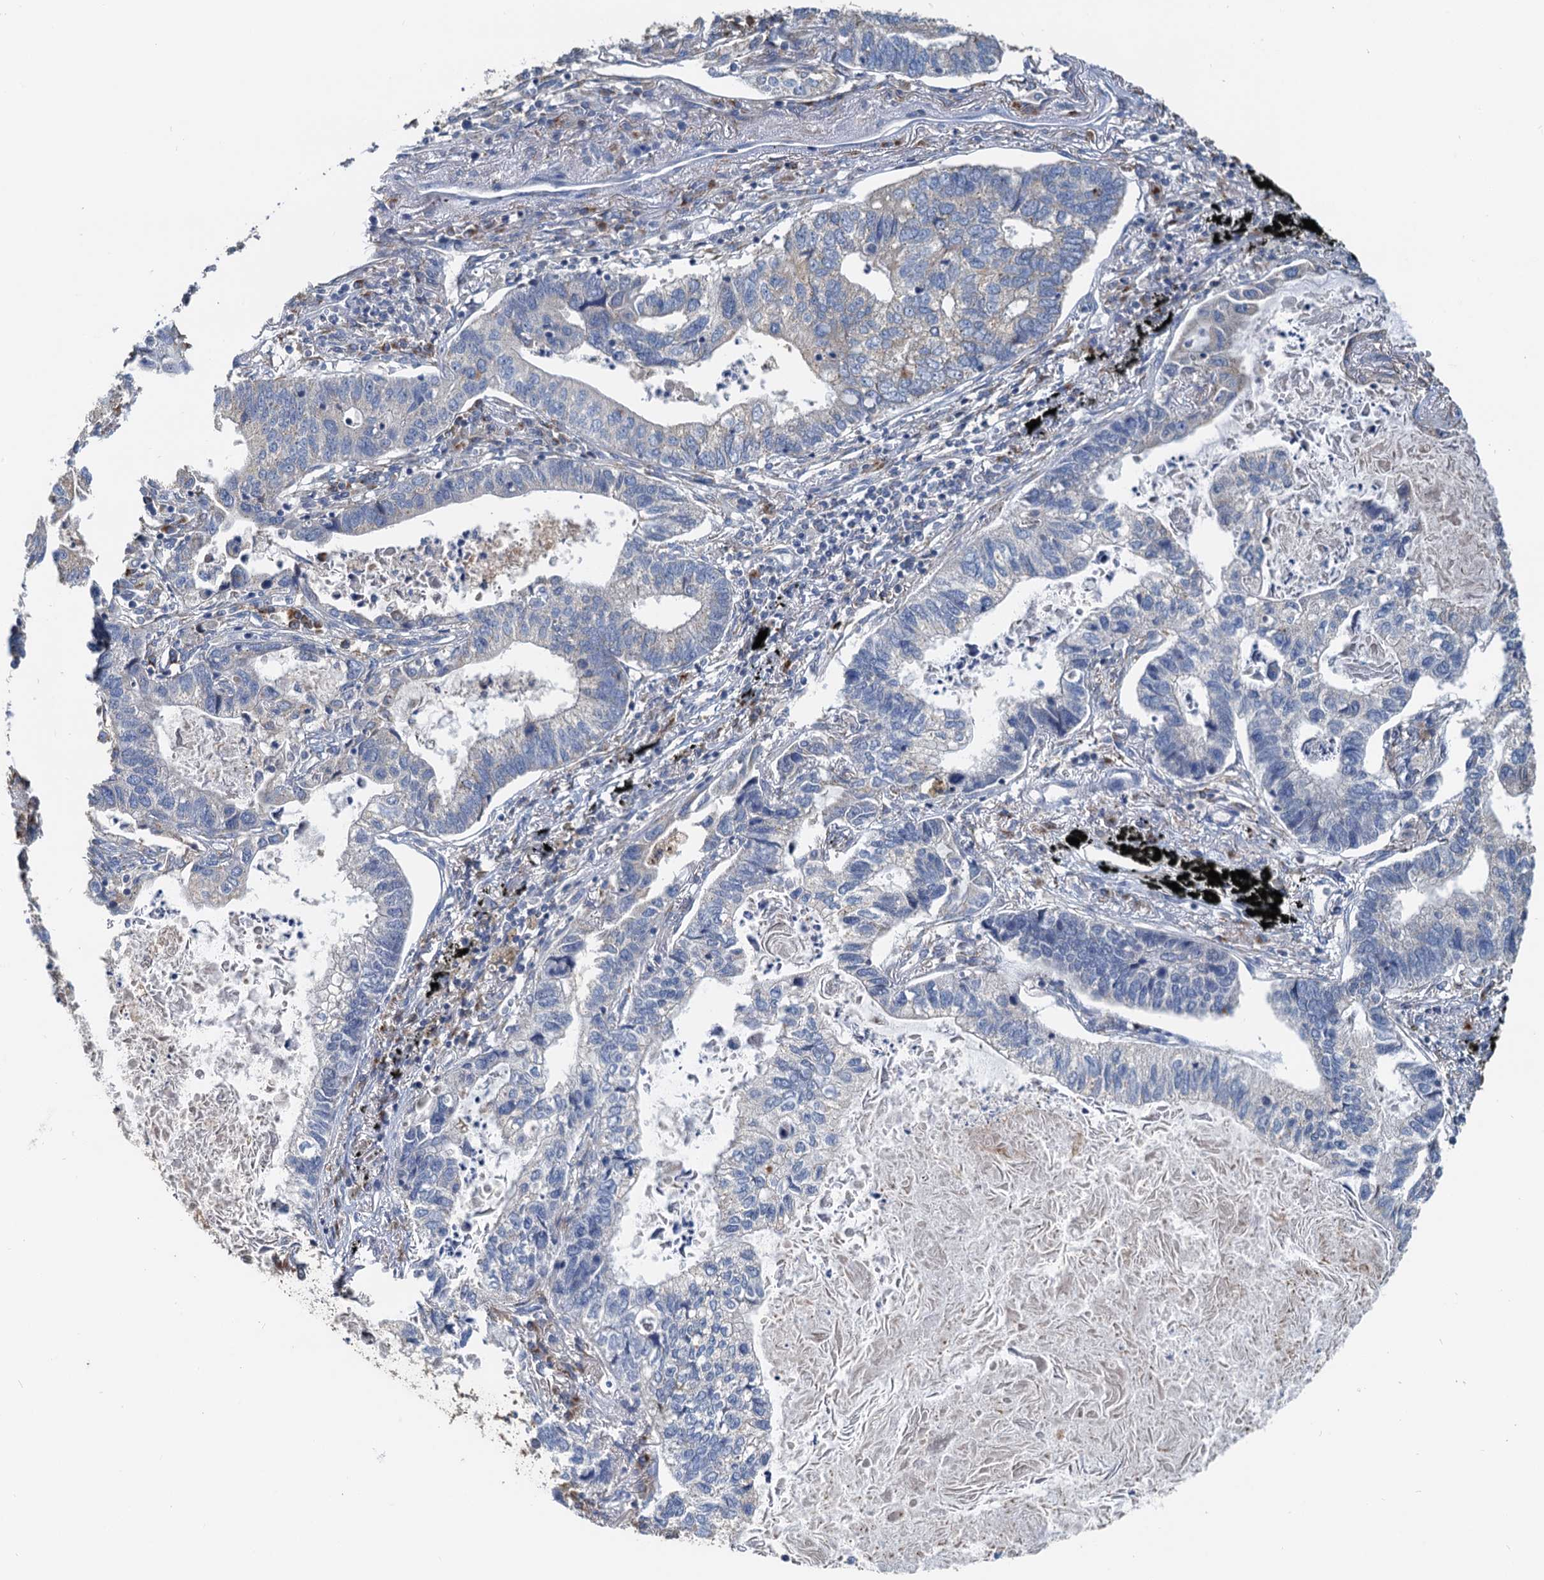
{"staining": {"intensity": "negative", "quantity": "none", "location": "none"}, "tissue": "lung cancer", "cell_type": "Tumor cells", "image_type": "cancer", "snomed": [{"axis": "morphology", "description": "Adenocarcinoma, NOS"}, {"axis": "topography", "description": "Lung"}], "caption": "Lung cancer (adenocarcinoma) stained for a protein using IHC reveals no positivity tumor cells.", "gene": "NKAPD1", "patient": {"sex": "male", "age": 67}}